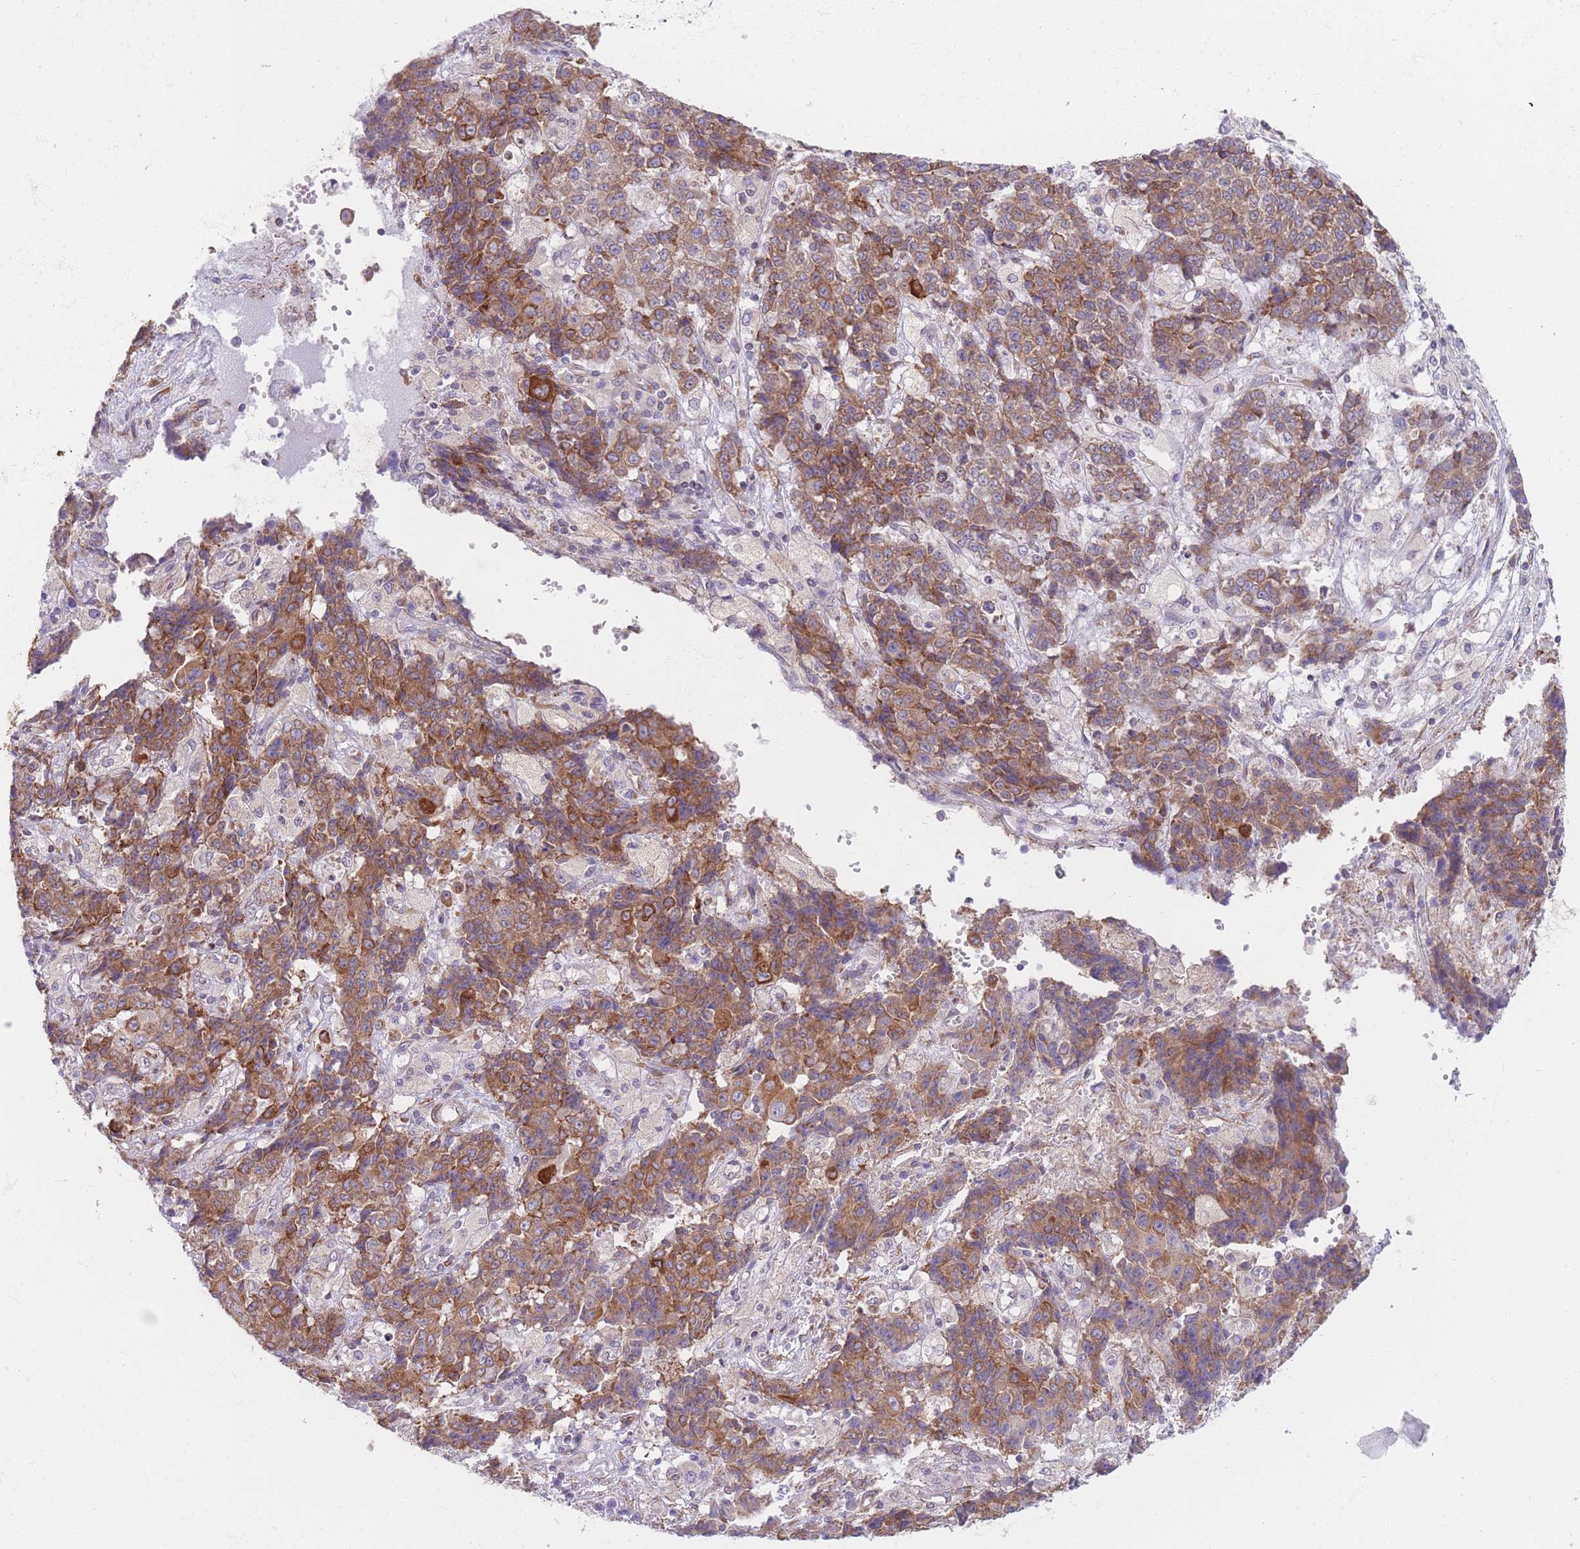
{"staining": {"intensity": "moderate", "quantity": ">75%", "location": "cytoplasmic/membranous"}, "tissue": "ovarian cancer", "cell_type": "Tumor cells", "image_type": "cancer", "snomed": [{"axis": "morphology", "description": "Carcinoma, endometroid"}, {"axis": "topography", "description": "Ovary"}], "caption": "Tumor cells exhibit medium levels of moderate cytoplasmic/membranous positivity in approximately >75% of cells in human endometroid carcinoma (ovarian).", "gene": "AK9", "patient": {"sex": "female", "age": 42}}